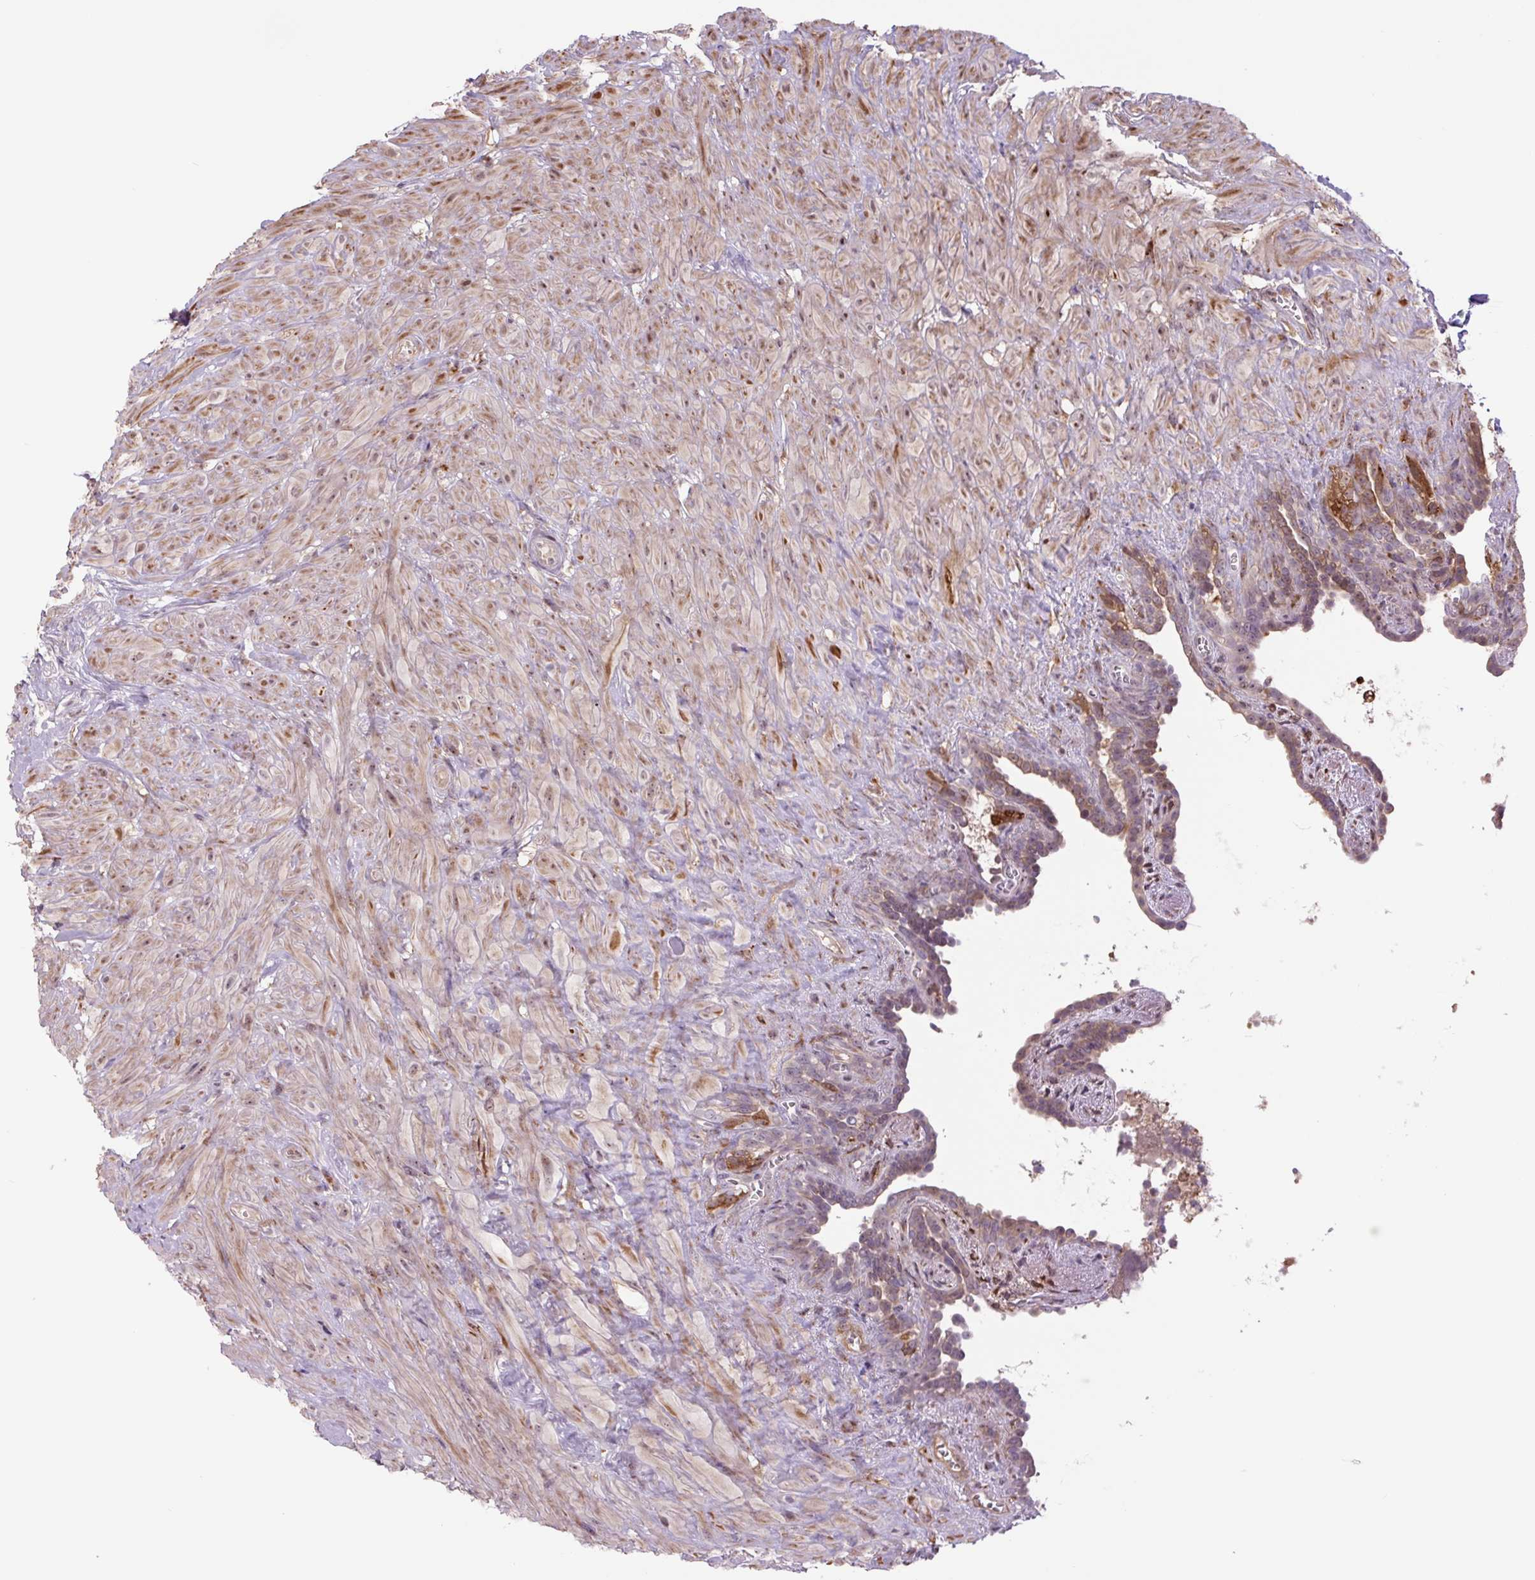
{"staining": {"intensity": "strong", "quantity": "25%-75%", "location": "cytoplasmic/membranous"}, "tissue": "seminal vesicle", "cell_type": "Glandular cells", "image_type": "normal", "snomed": [{"axis": "morphology", "description": "Normal tissue, NOS"}, {"axis": "topography", "description": "Seminal veicle"}], "caption": "Protein staining reveals strong cytoplasmic/membranous staining in about 25%-75% of glandular cells in benign seminal vesicle. Using DAB (brown) and hematoxylin (blue) stains, captured at high magnification using brightfield microscopy.", "gene": "PLA2G4A", "patient": {"sex": "male", "age": 76}}